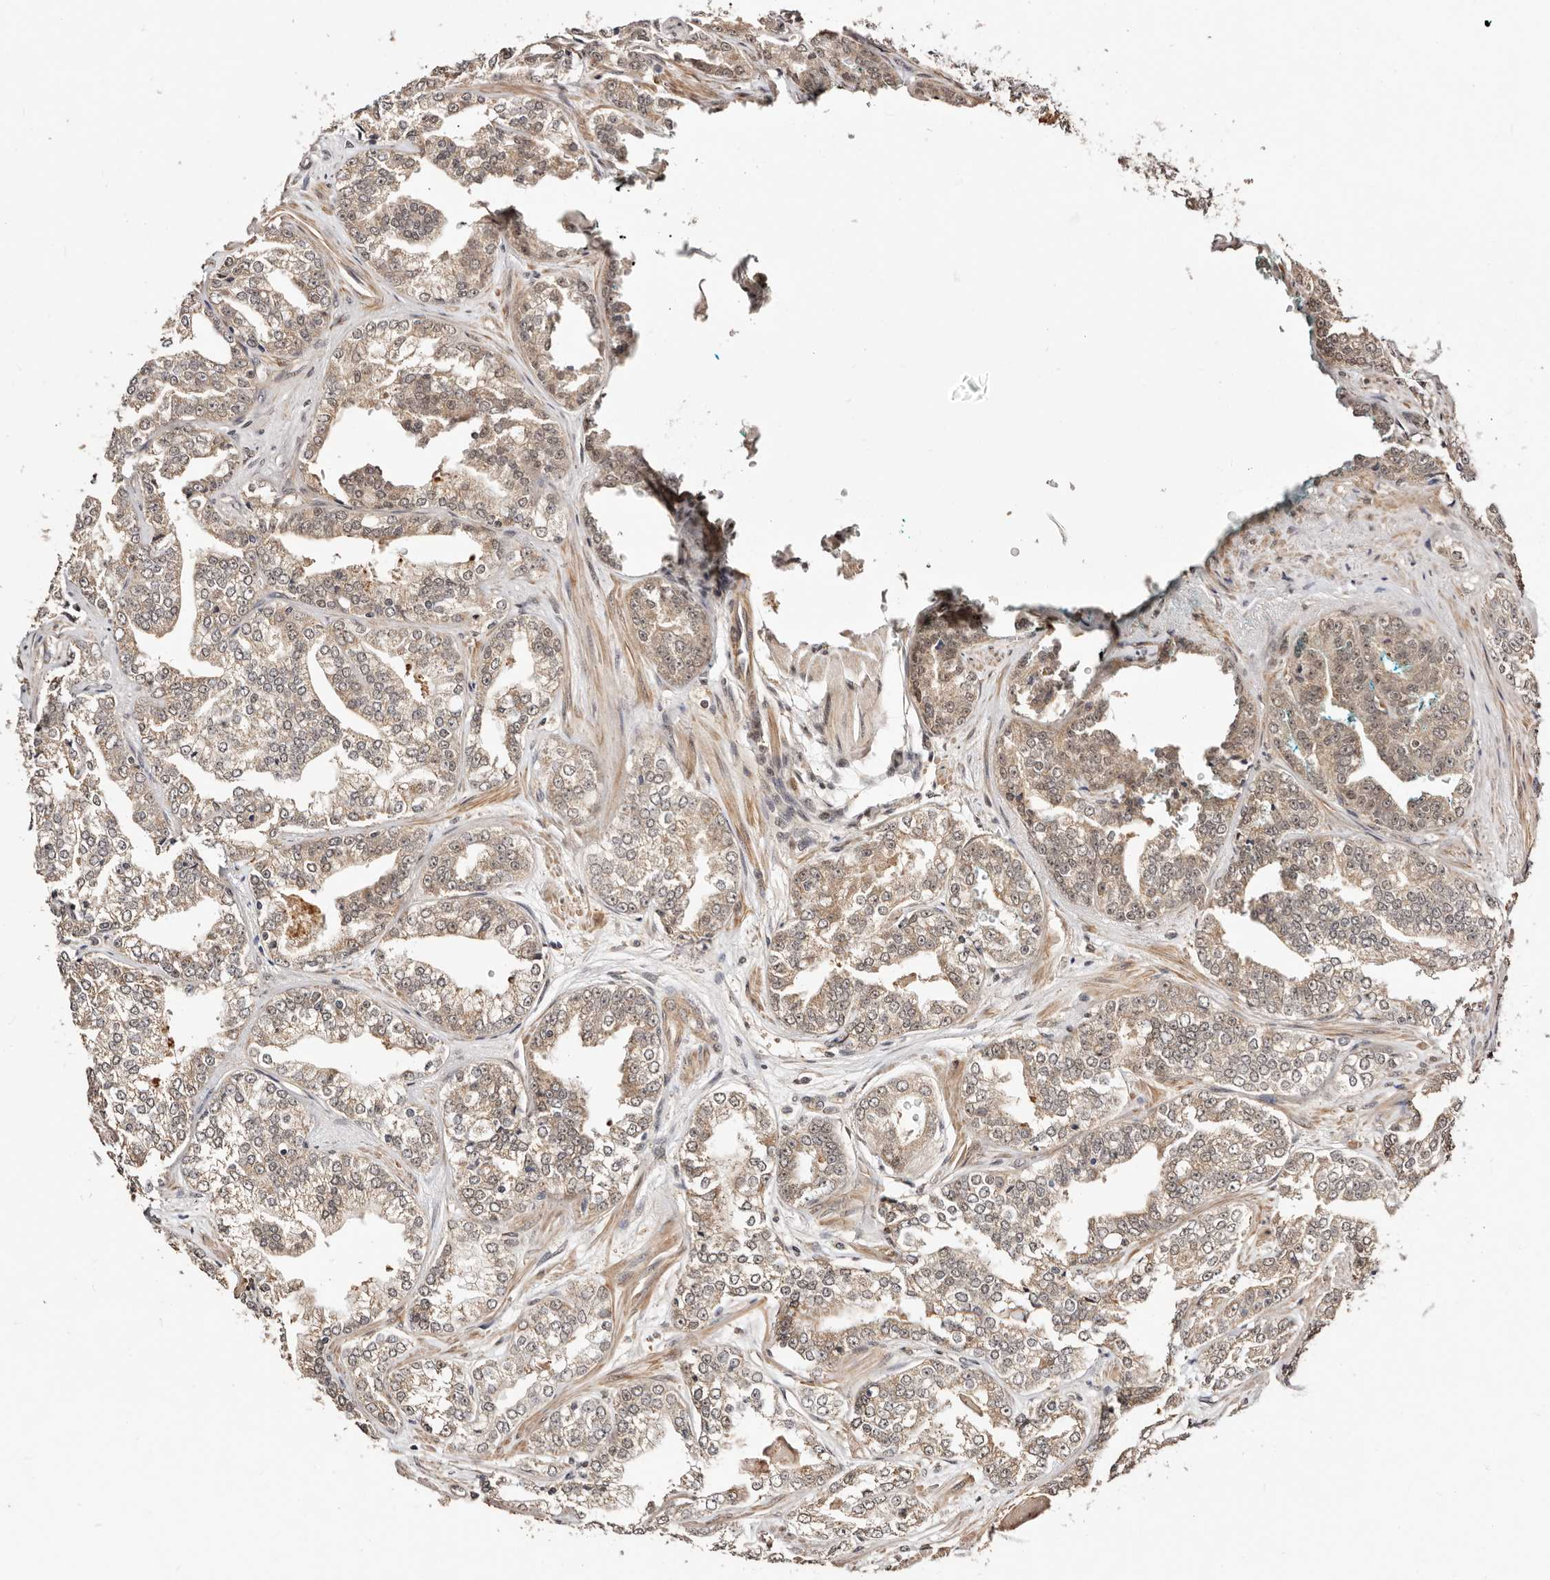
{"staining": {"intensity": "weak", "quantity": "25%-75%", "location": "cytoplasmic/membranous"}, "tissue": "prostate cancer", "cell_type": "Tumor cells", "image_type": "cancer", "snomed": [{"axis": "morphology", "description": "Adenocarcinoma, High grade"}, {"axis": "topography", "description": "Prostate"}], "caption": "Prostate high-grade adenocarcinoma stained with immunohistochemistry exhibits weak cytoplasmic/membranous positivity in about 25%-75% of tumor cells. The staining was performed using DAB to visualize the protein expression in brown, while the nuclei were stained in blue with hematoxylin (Magnification: 20x).", "gene": "CTNNBL1", "patient": {"sex": "male", "age": 71}}